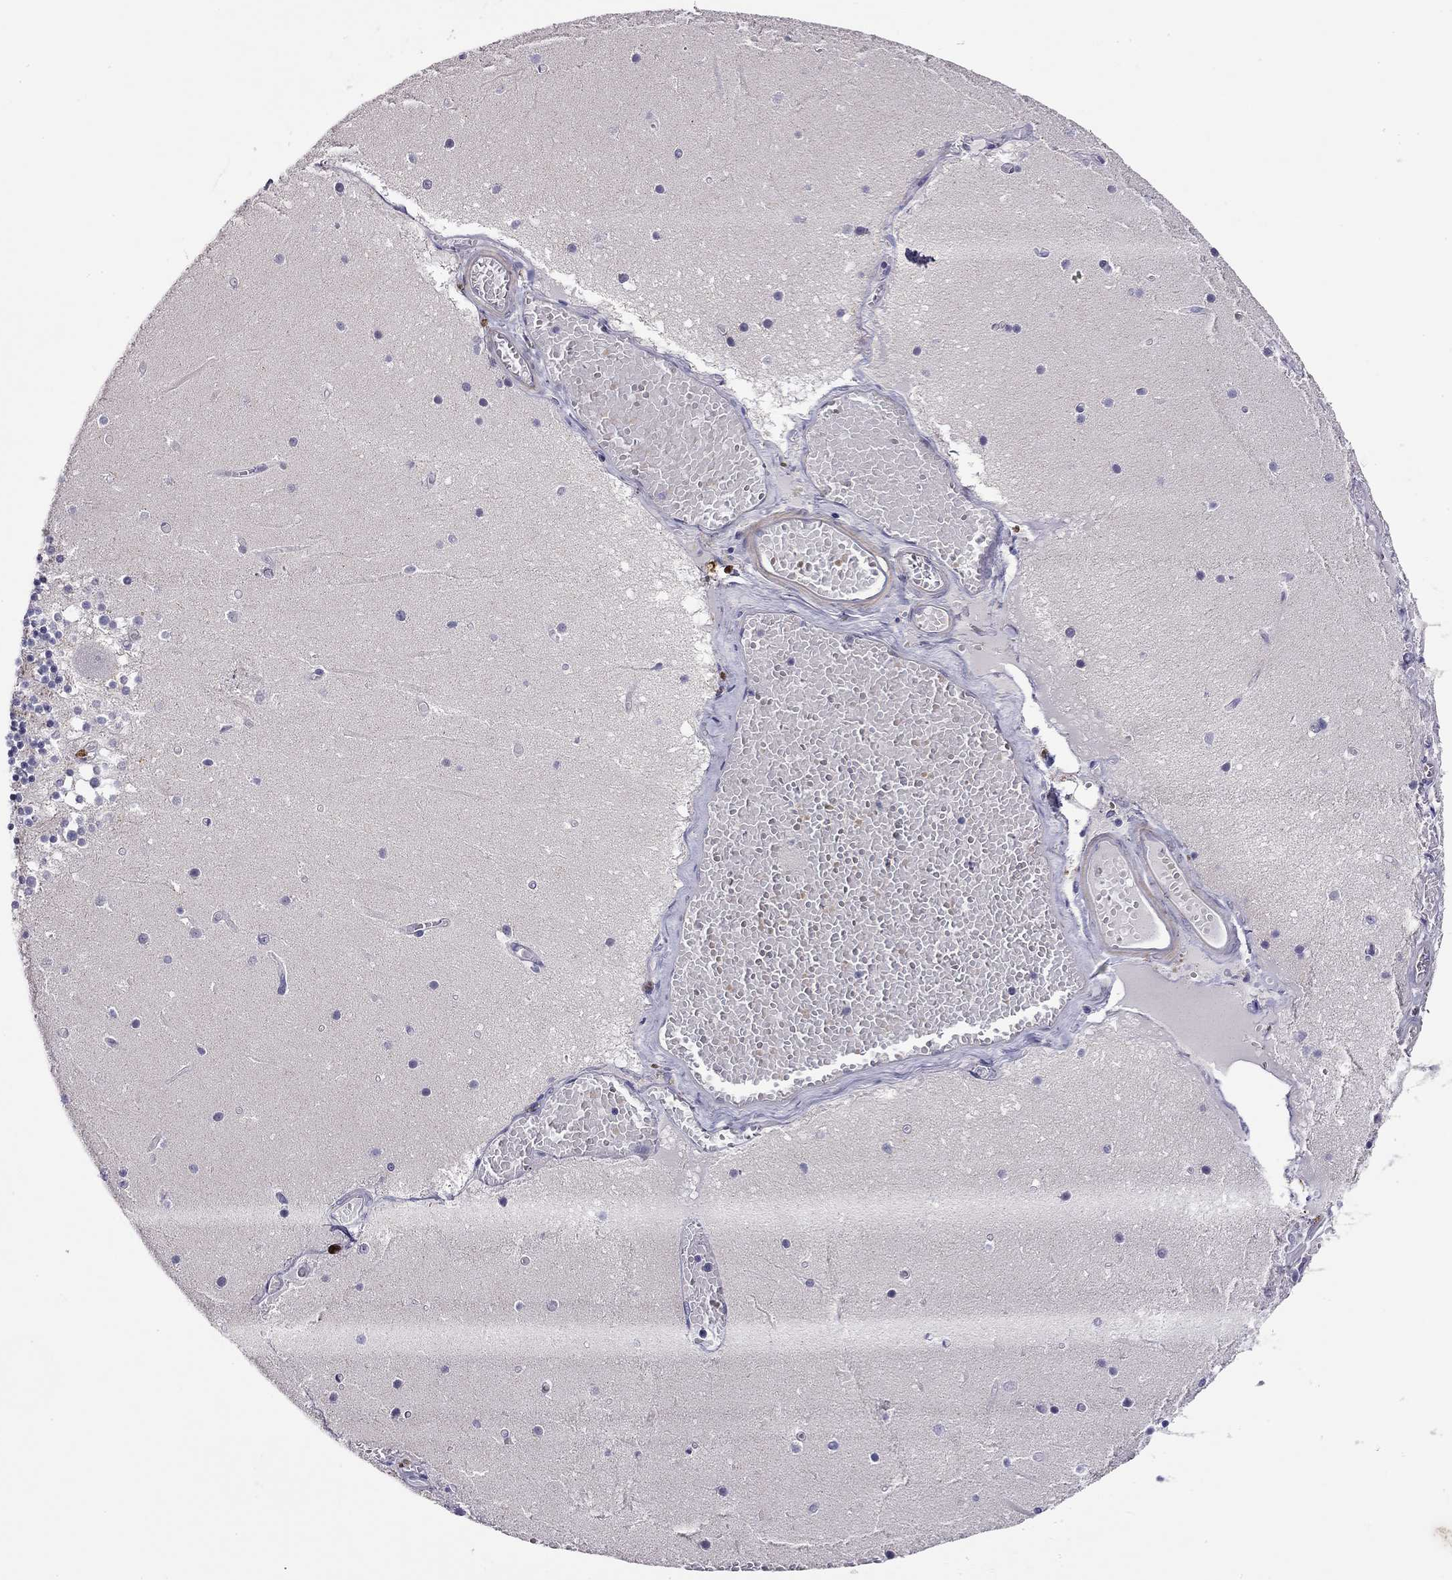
{"staining": {"intensity": "negative", "quantity": "none", "location": "none"}, "tissue": "cerebellum", "cell_type": "Cells in granular layer", "image_type": "normal", "snomed": [{"axis": "morphology", "description": "Normal tissue, NOS"}, {"axis": "topography", "description": "Cerebellum"}], "caption": "Immunohistochemistry (IHC) histopathology image of normal cerebellum stained for a protein (brown), which displays no staining in cells in granular layer. Nuclei are stained in blue.", "gene": "RTL1", "patient": {"sex": "female", "age": 28}}